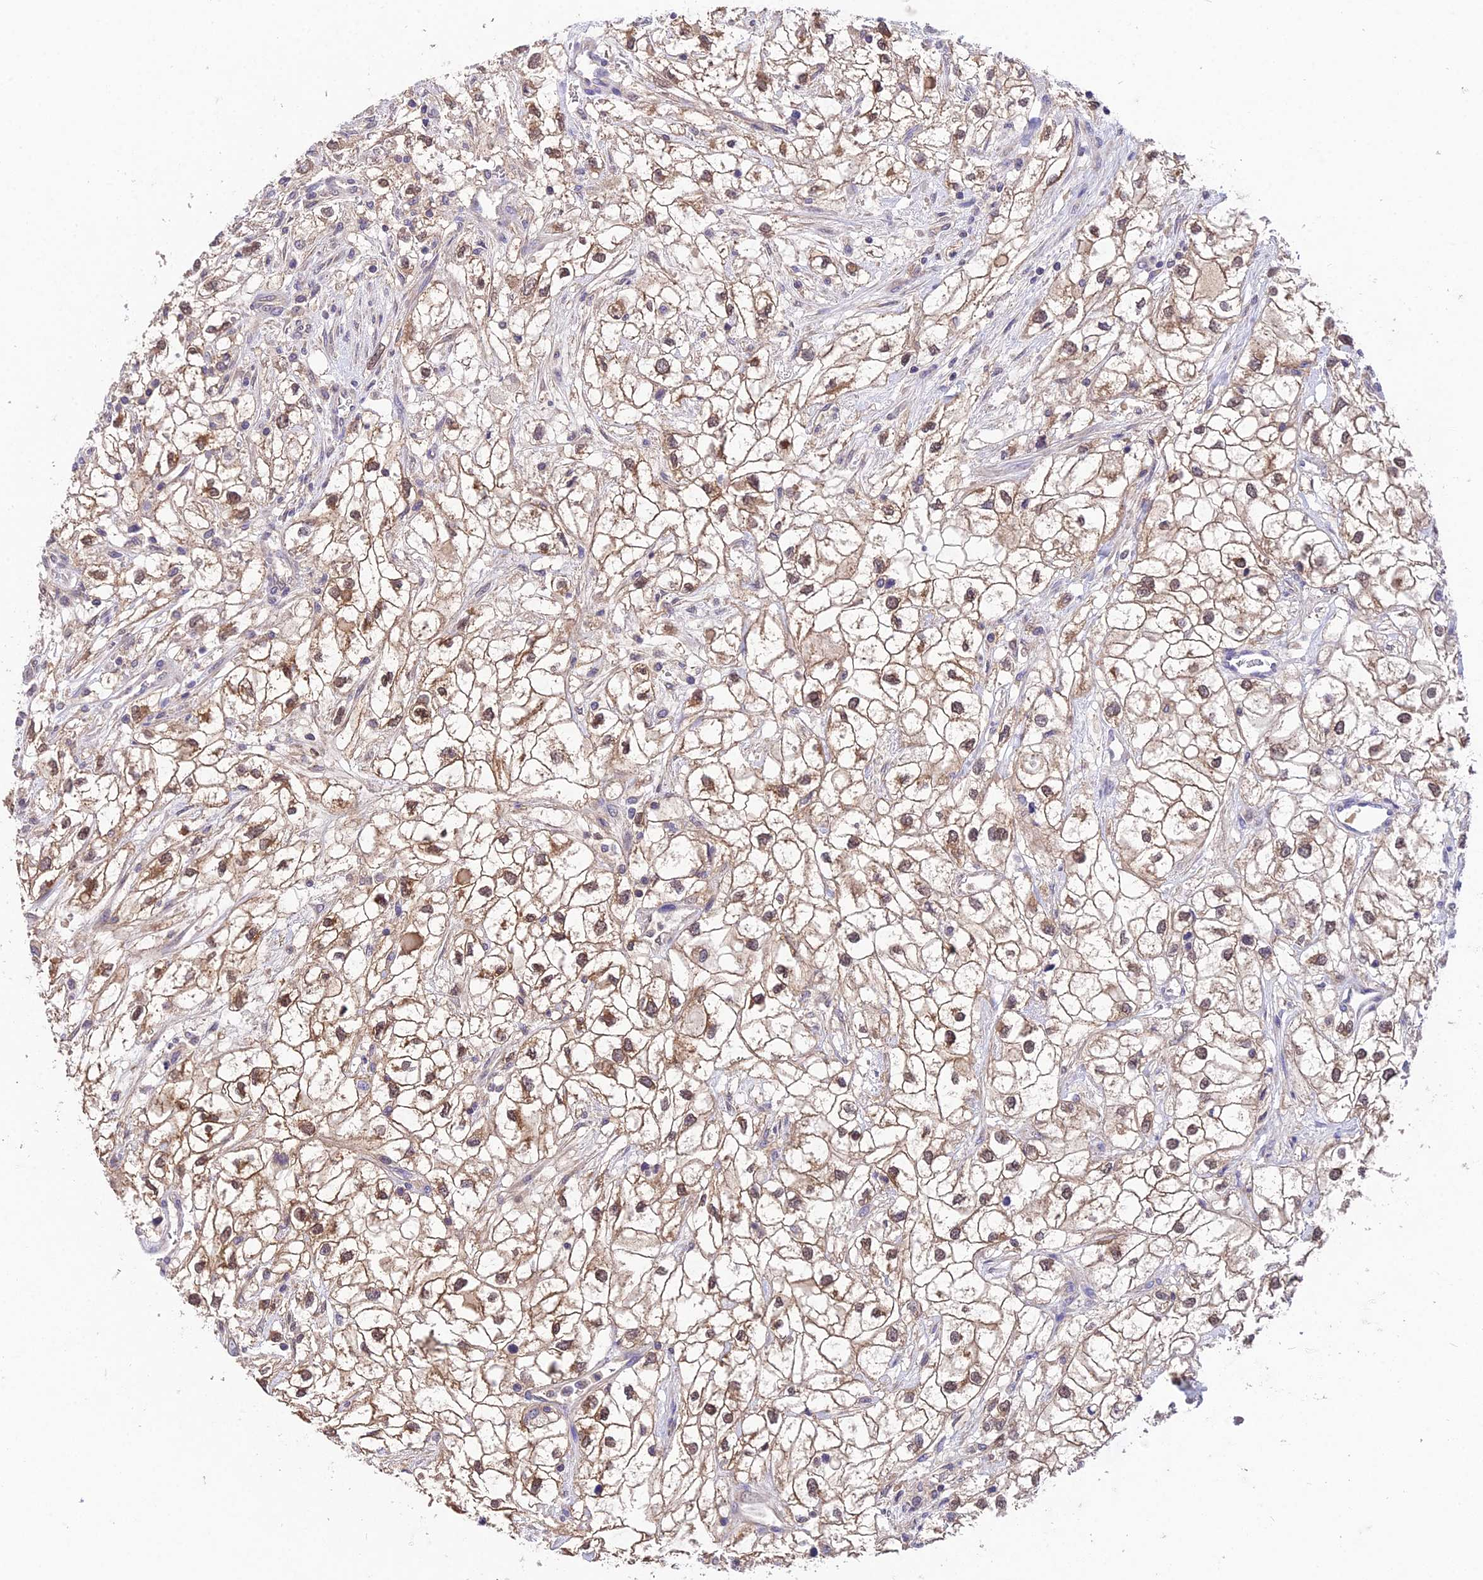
{"staining": {"intensity": "moderate", "quantity": ">75%", "location": "cytoplasmic/membranous,nuclear"}, "tissue": "renal cancer", "cell_type": "Tumor cells", "image_type": "cancer", "snomed": [{"axis": "morphology", "description": "Adenocarcinoma, NOS"}, {"axis": "topography", "description": "Kidney"}], "caption": "Human renal adenocarcinoma stained with a brown dye reveals moderate cytoplasmic/membranous and nuclear positive expression in approximately >75% of tumor cells.", "gene": "PGK1", "patient": {"sex": "male", "age": 59}}